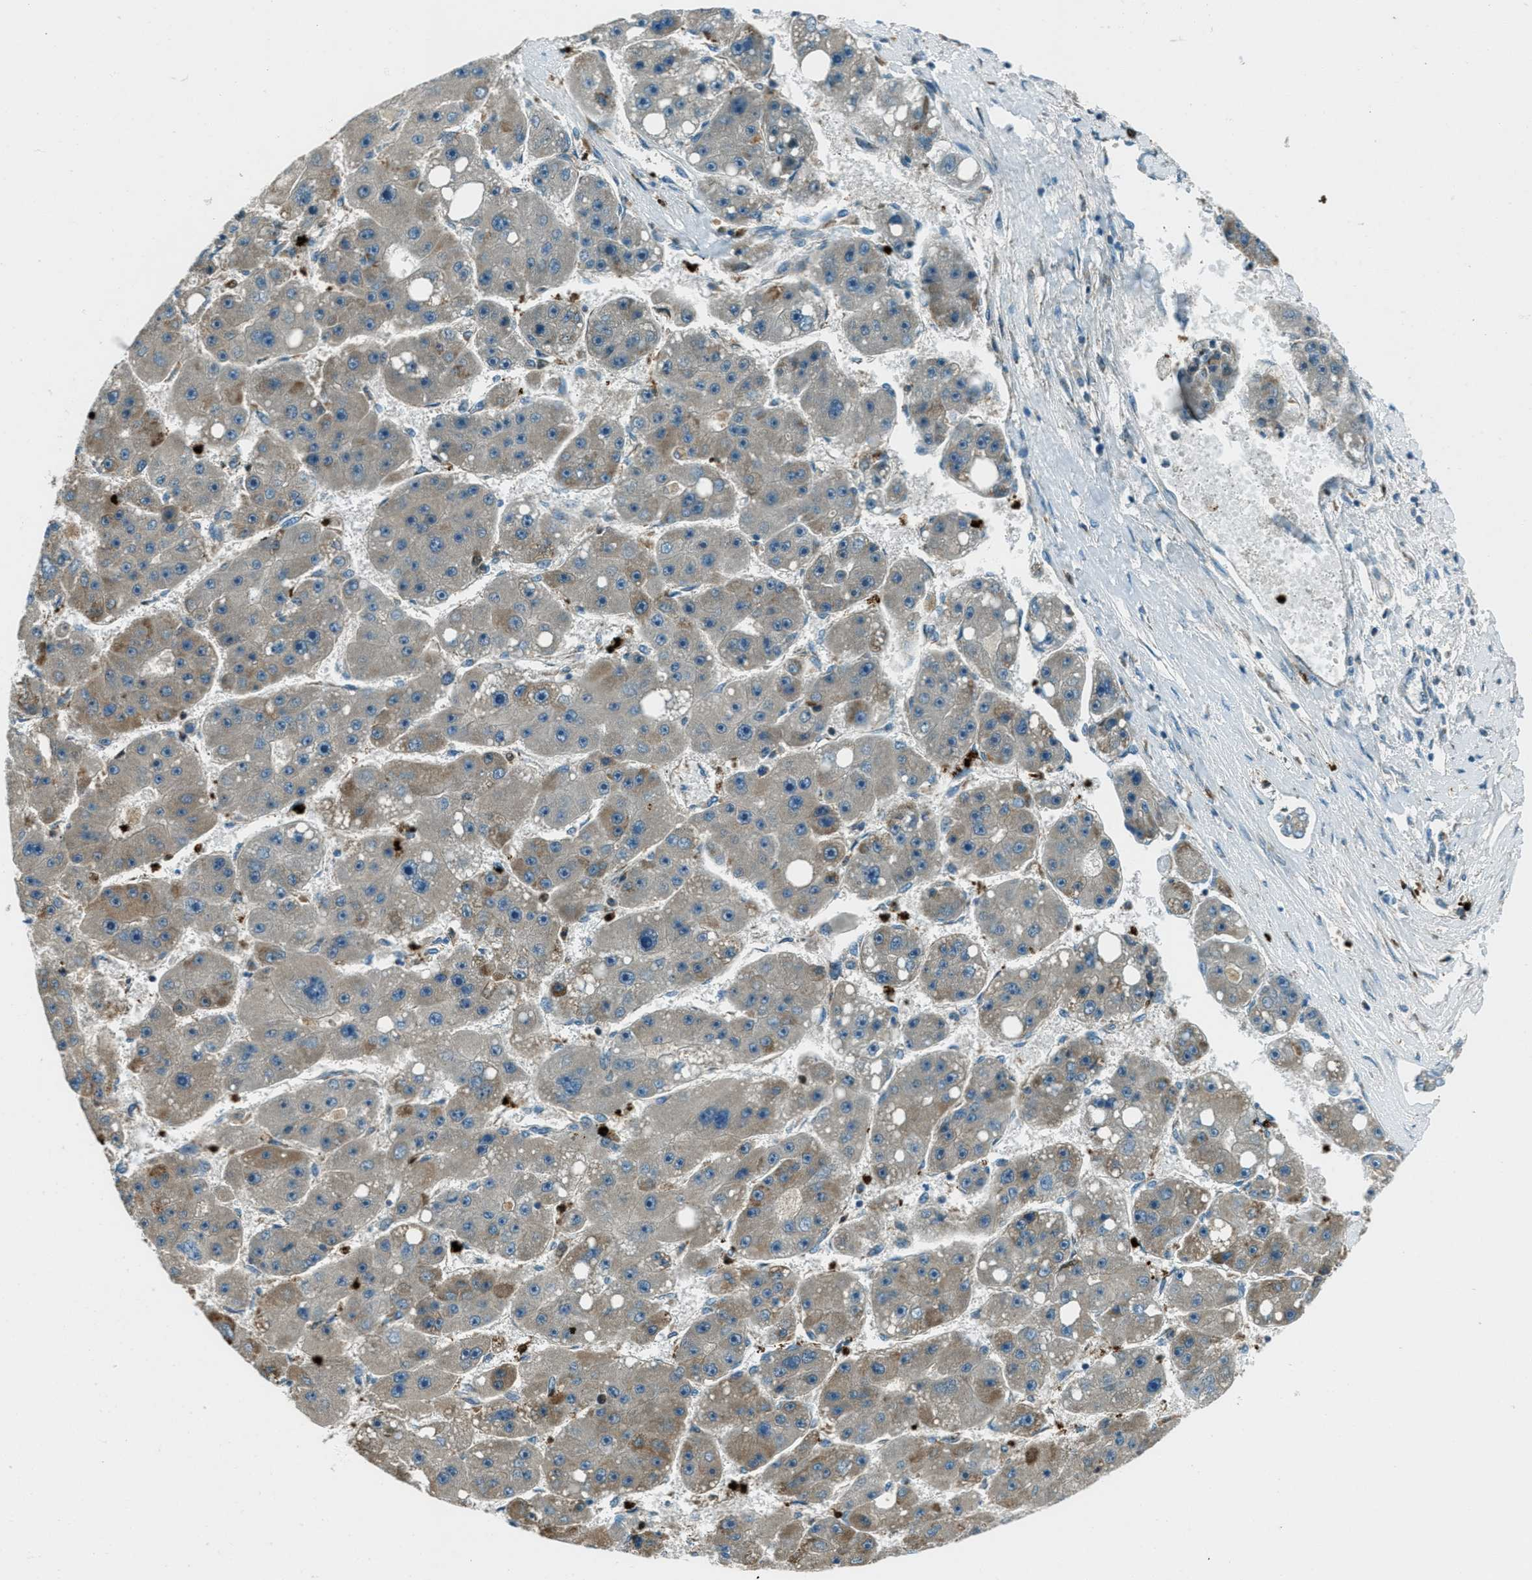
{"staining": {"intensity": "moderate", "quantity": "<25%", "location": "cytoplasmic/membranous"}, "tissue": "liver cancer", "cell_type": "Tumor cells", "image_type": "cancer", "snomed": [{"axis": "morphology", "description": "Carcinoma, Hepatocellular, NOS"}, {"axis": "topography", "description": "Liver"}], "caption": "Liver hepatocellular carcinoma stained with IHC reveals moderate cytoplasmic/membranous expression in approximately <25% of tumor cells.", "gene": "FAR1", "patient": {"sex": "female", "age": 61}}